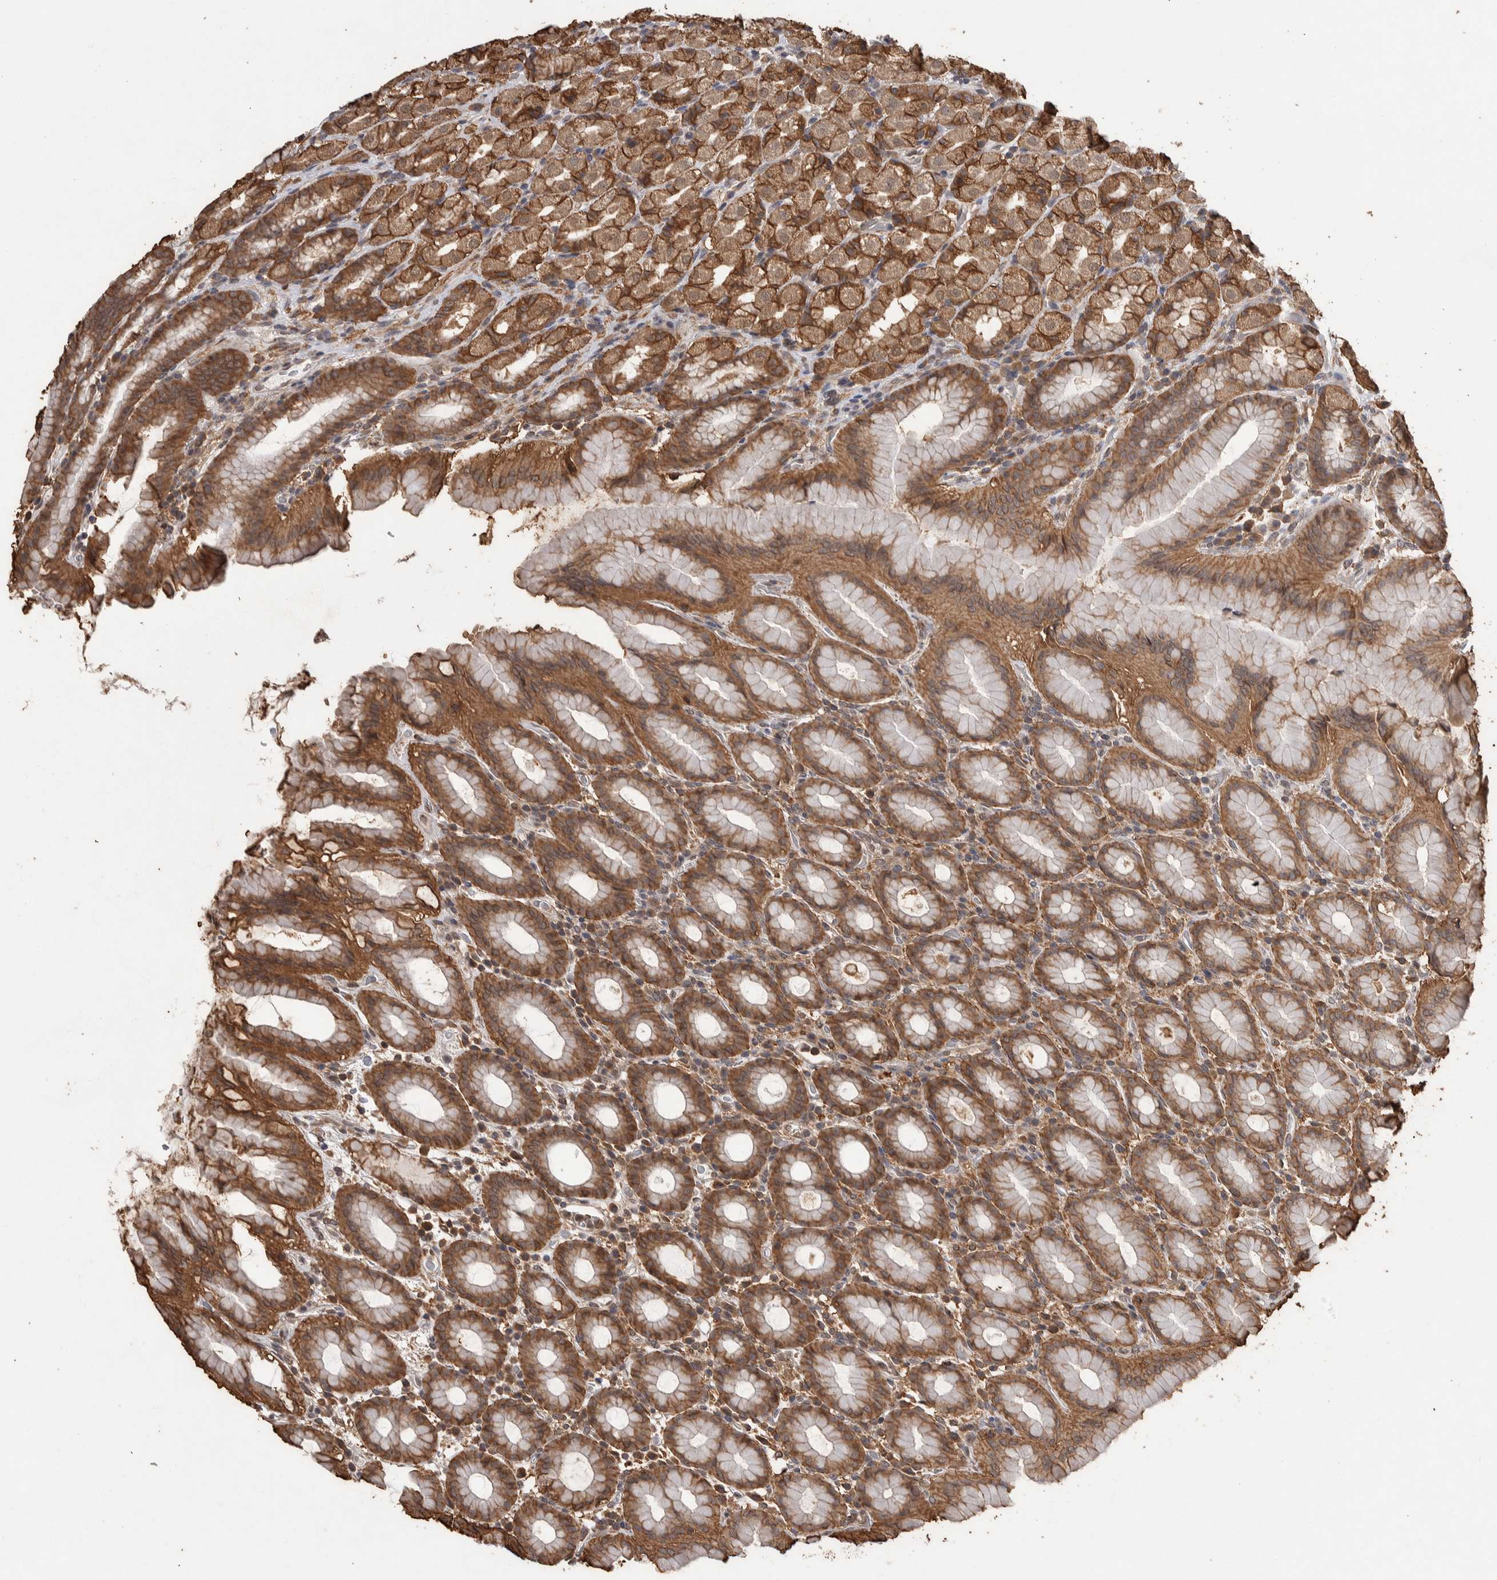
{"staining": {"intensity": "moderate", "quantity": ">75%", "location": "cytoplasmic/membranous"}, "tissue": "stomach", "cell_type": "Glandular cells", "image_type": "normal", "snomed": [{"axis": "morphology", "description": "Normal tissue, NOS"}, {"axis": "topography", "description": "Stomach, upper"}], "caption": "A histopathology image showing moderate cytoplasmic/membranous staining in approximately >75% of glandular cells in benign stomach, as visualized by brown immunohistochemical staining.", "gene": "DVL2", "patient": {"sex": "male", "age": 68}}